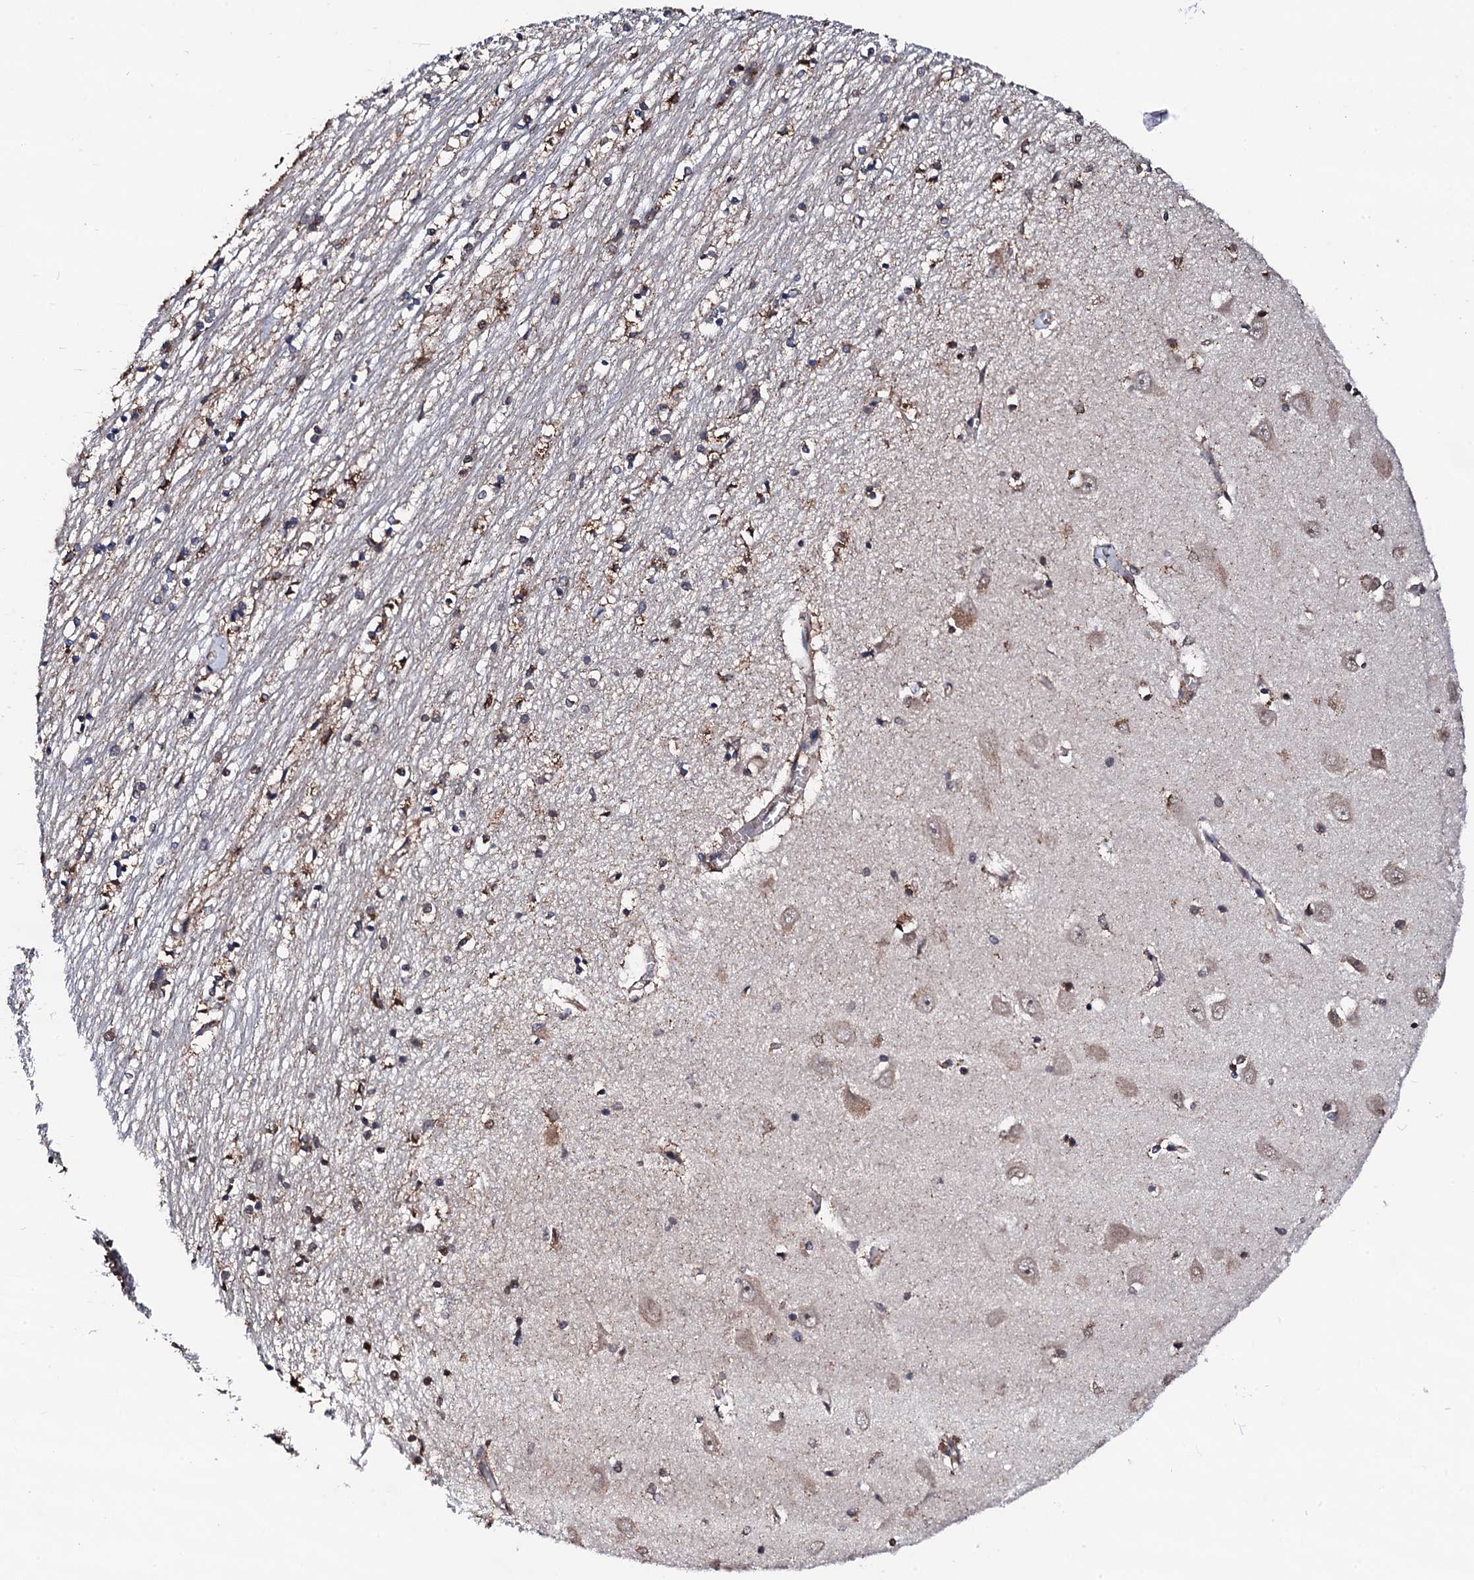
{"staining": {"intensity": "weak", "quantity": "<25%", "location": "cytoplasmic/membranous"}, "tissue": "hippocampus", "cell_type": "Glial cells", "image_type": "normal", "snomed": [{"axis": "morphology", "description": "Normal tissue, NOS"}, {"axis": "topography", "description": "Hippocampus"}], "caption": "Immunohistochemistry photomicrograph of benign hippocampus stained for a protein (brown), which reveals no staining in glial cells.", "gene": "EDC3", "patient": {"sex": "male", "age": 70}}